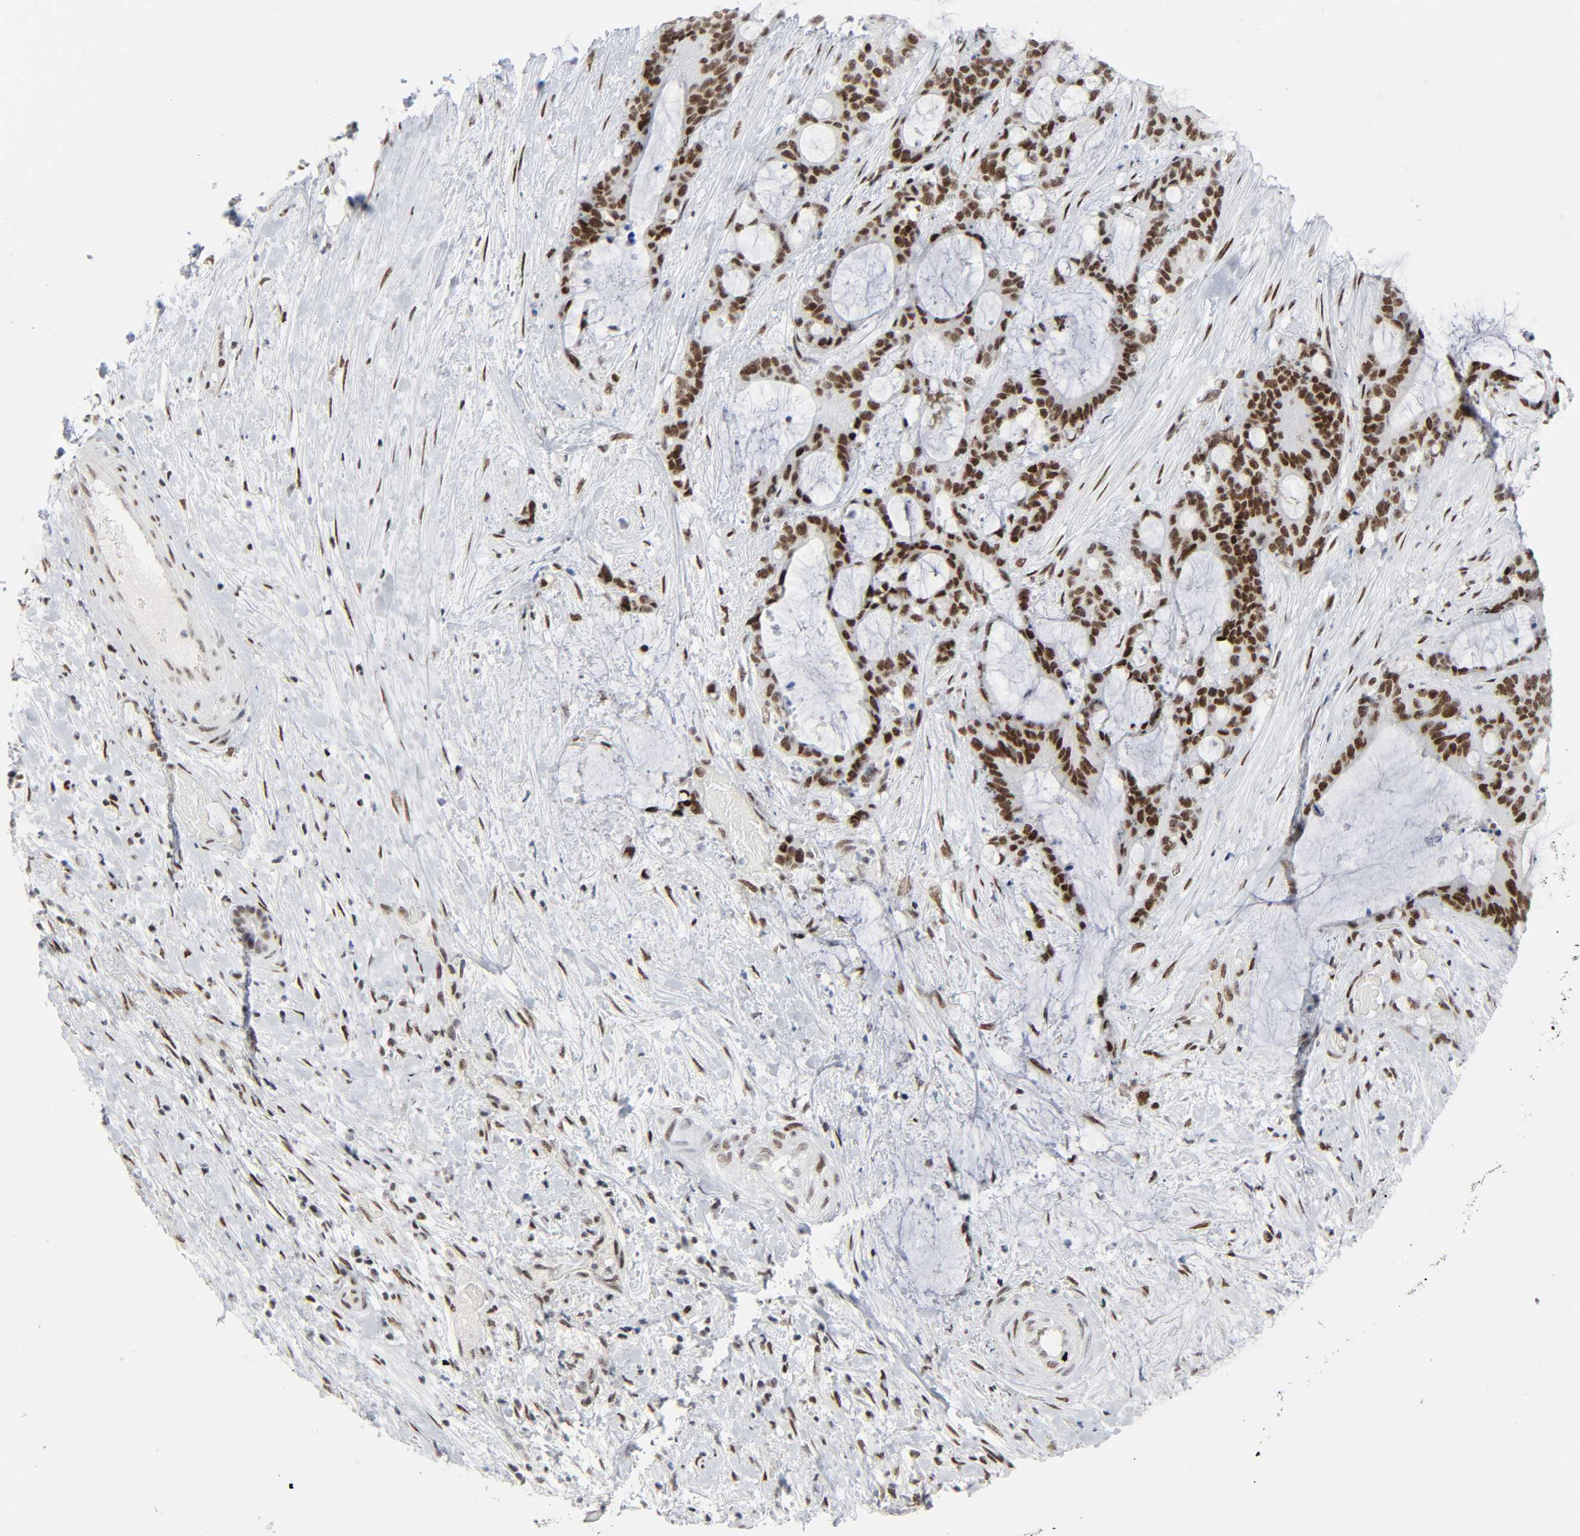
{"staining": {"intensity": "strong", "quantity": ">75%", "location": "nuclear"}, "tissue": "liver cancer", "cell_type": "Tumor cells", "image_type": "cancer", "snomed": [{"axis": "morphology", "description": "Cholangiocarcinoma"}, {"axis": "topography", "description": "Liver"}], "caption": "High-magnification brightfield microscopy of cholangiocarcinoma (liver) stained with DAB (brown) and counterstained with hematoxylin (blue). tumor cells exhibit strong nuclear expression is present in about>75% of cells.", "gene": "HSF1", "patient": {"sex": "female", "age": 73}}